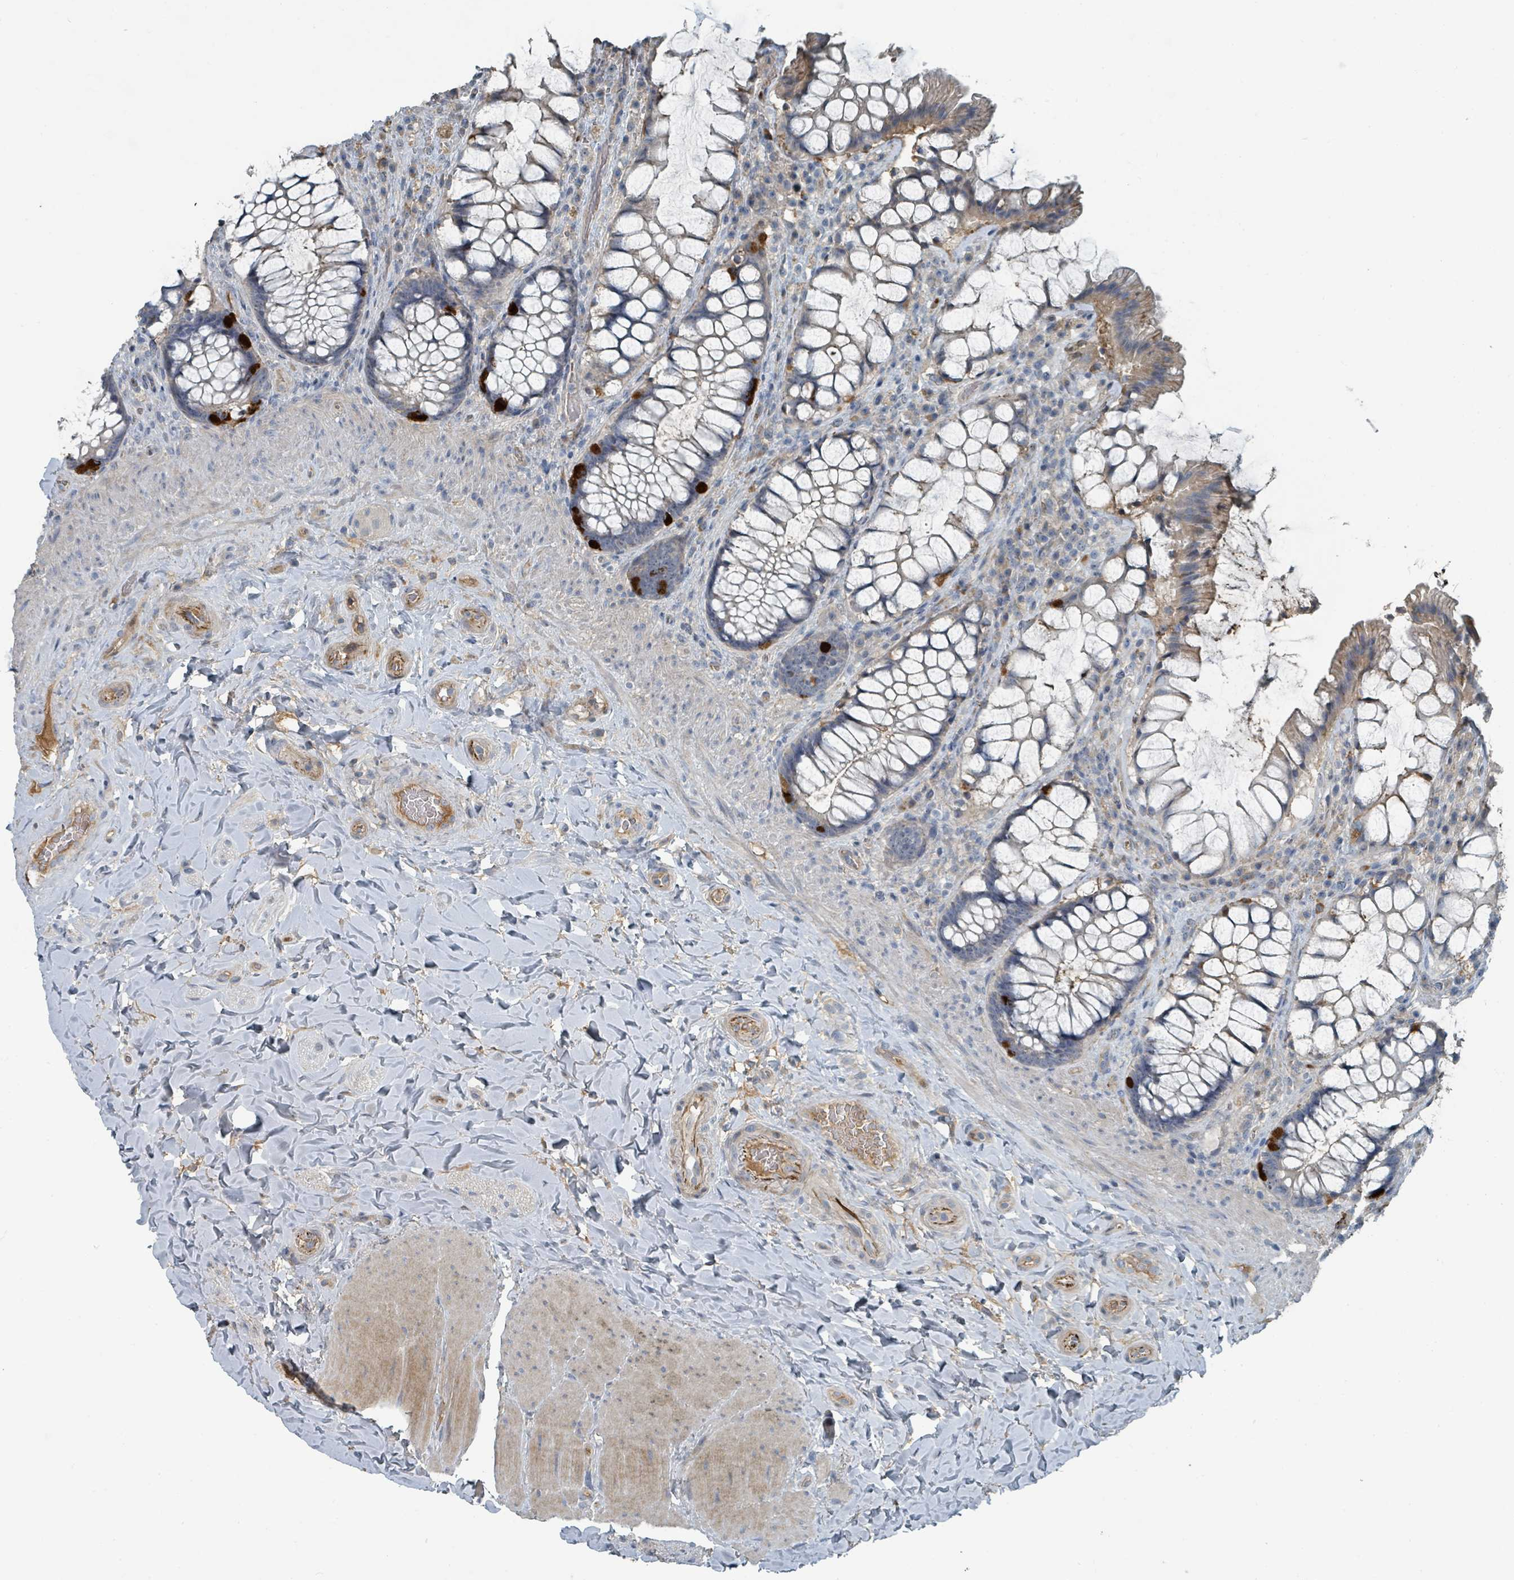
{"staining": {"intensity": "strong", "quantity": "<25%", "location": "cytoplasmic/membranous"}, "tissue": "rectum", "cell_type": "Glandular cells", "image_type": "normal", "snomed": [{"axis": "morphology", "description": "Normal tissue, NOS"}, {"axis": "topography", "description": "Rectum"}], "caption": "IHC of unremarkable human rectum exhibits medium levels of strong cytoplasmic/membranous expression in about <25% of glandular cells. The protein of interest is shown in brown color, while the nuclei are stained blue.", "gene": "SLC44A5", "patient": {"sex": "female", "age": 58}}